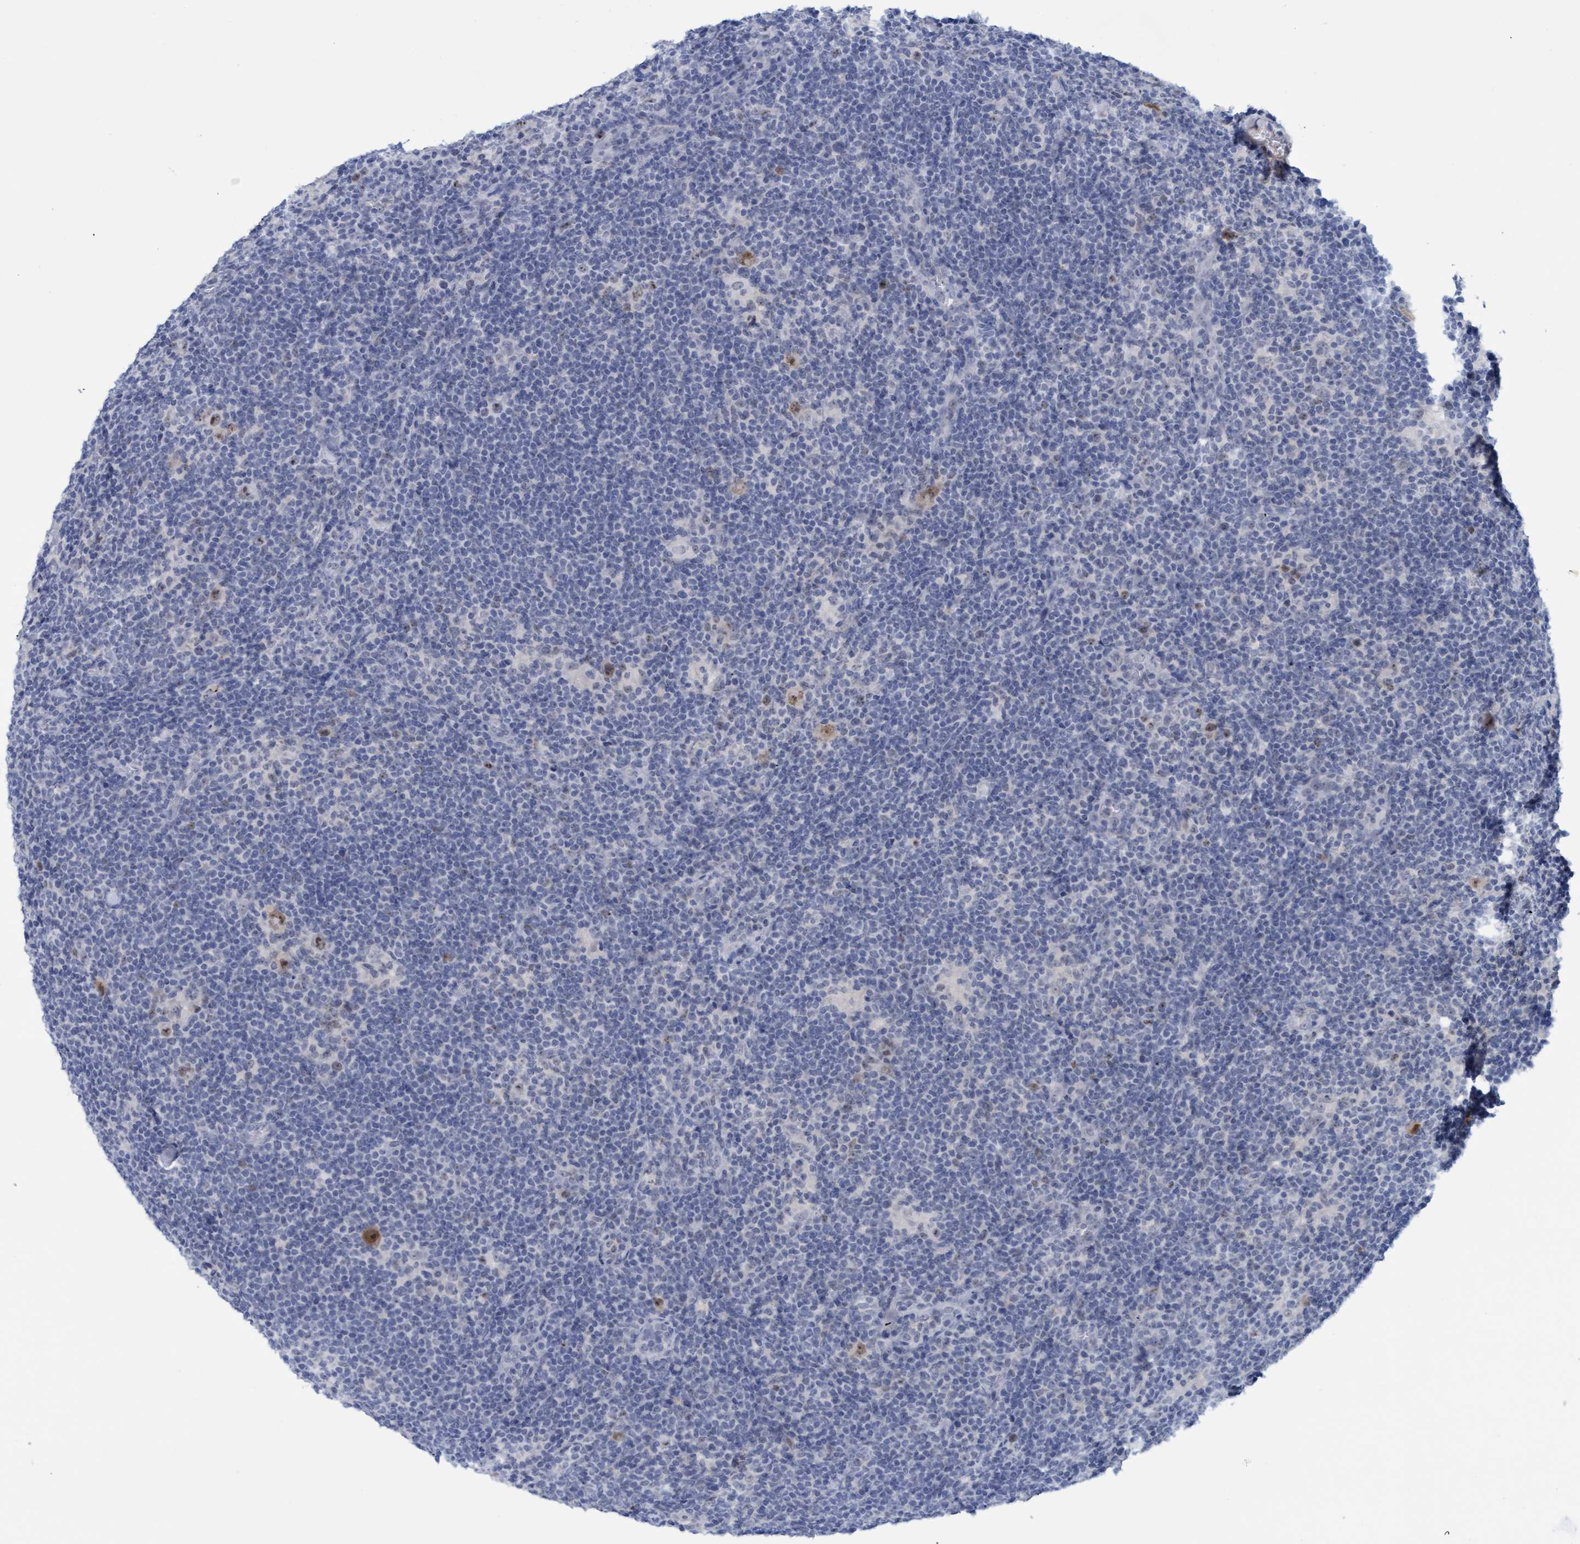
{"staining": {"intensity": "moderate", "quantity": ">75%", "location": "nuclear"}, "tissue": "lymphoma", "cell_type": "Tumor cells", "image_type": "cancer", "snomed": [{"axis": "morphology", "description": "Hodgkin's disease, NOS"}, {"axis": "topography", "description": "Lymph node"}], "caption": "DAB (3,3'-diaminobenzidine) immunohistochemical staining of lymphoma demonstrates moderate nuclear protein staining in approximately >75% of tumor cells.", "gene": "PINX1", "patient": {"sex": "female", "age": 57}}